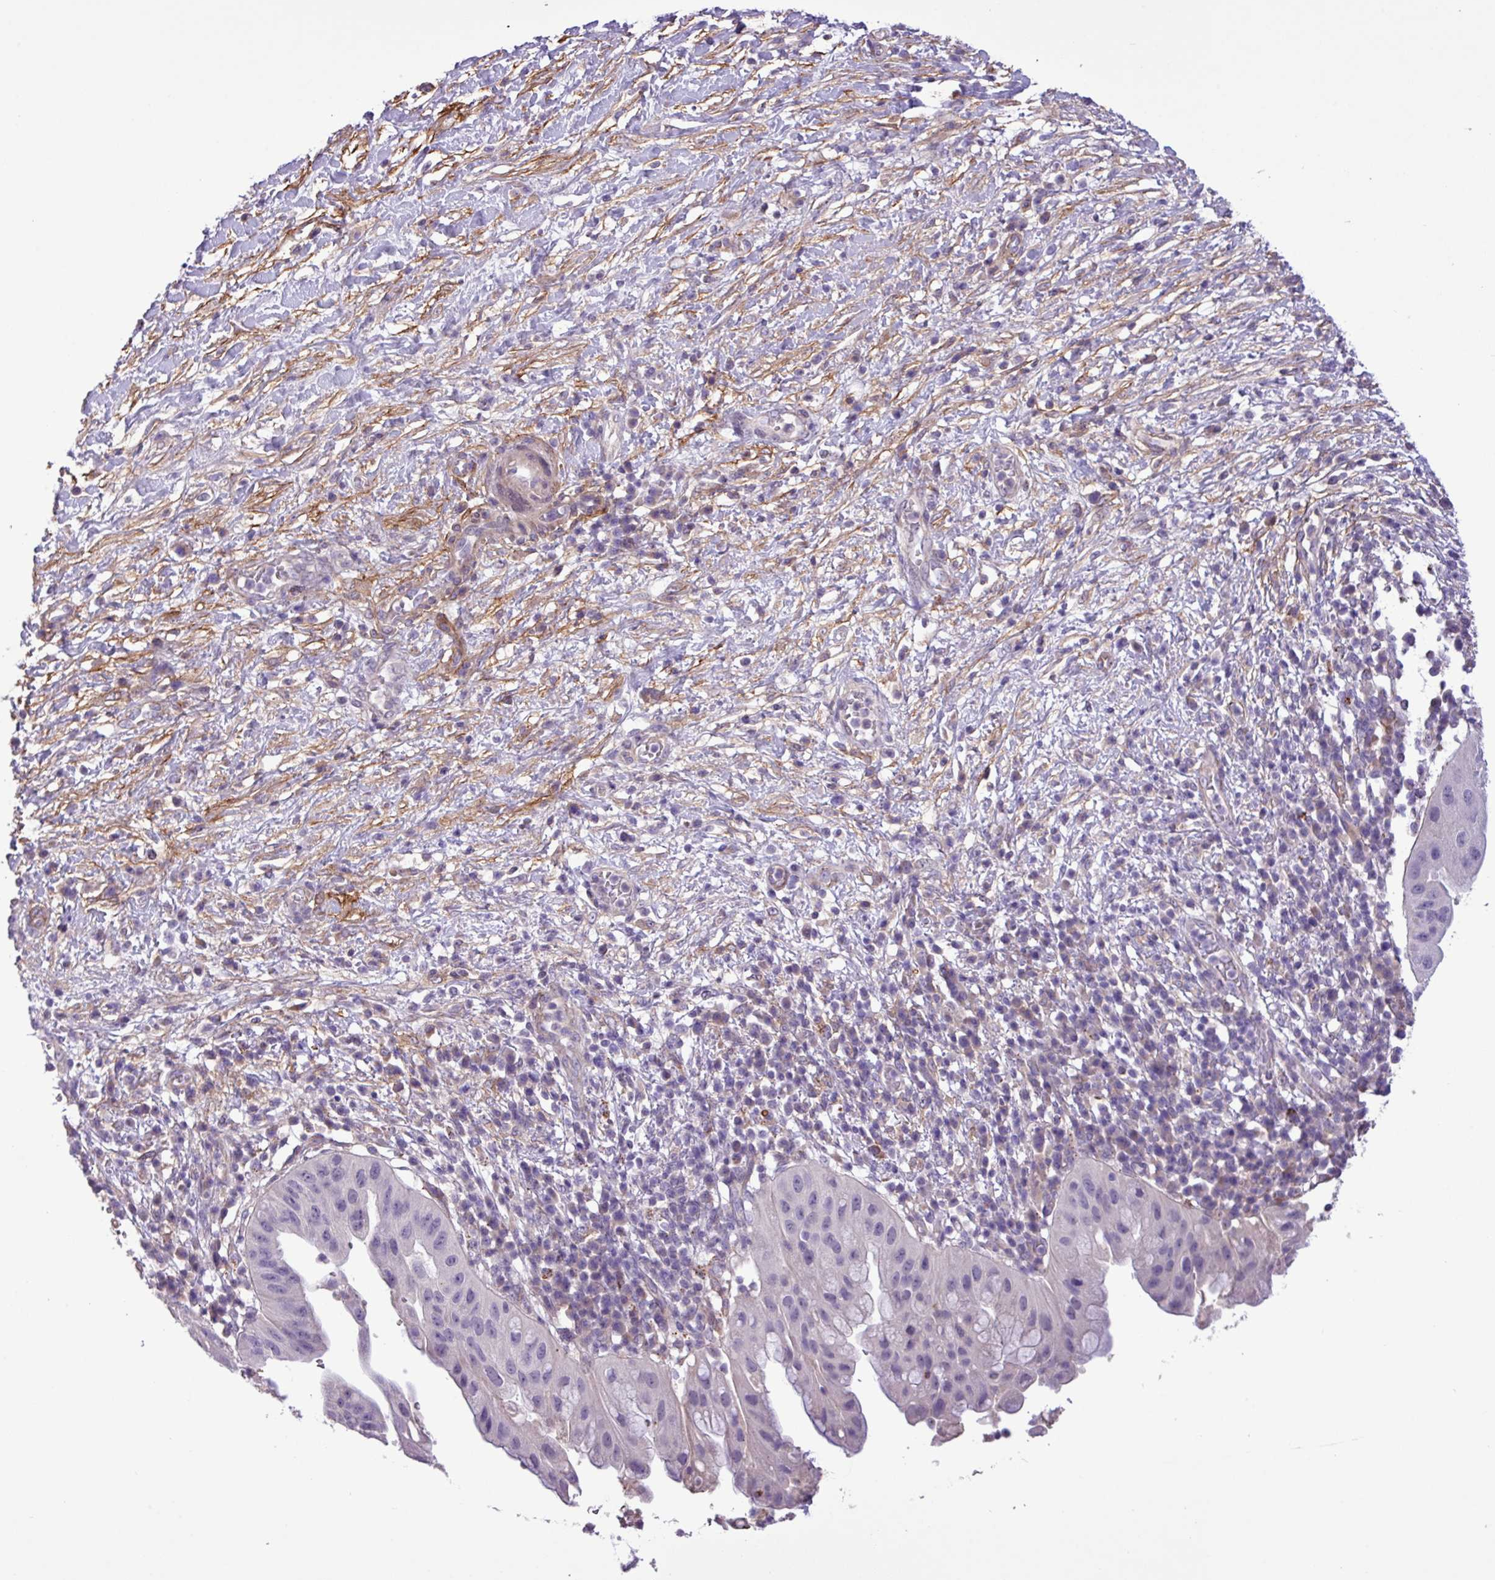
{"staining": {"intensity": "negative", "quantity": "none", "location": "none"}, "tissue": "pancreatic cancer", "cell_type": "Tumor cells", "image_type": "cancer", "snomed": [{"axis": "morphology", "description": "Adenocarcinoma, NOS"}, {"axis": "topography", "description": "Pancreas"}], "caption": "This image is of pancreatic adenocarcinoma stained with IHC to label a protein in brown with the nuclei are counter-stained blue. There is no staining in tumor cells. (DAB IHC, high magnification).", "gene": "CD248", "patient": {"sex": "male", "age": 68}}